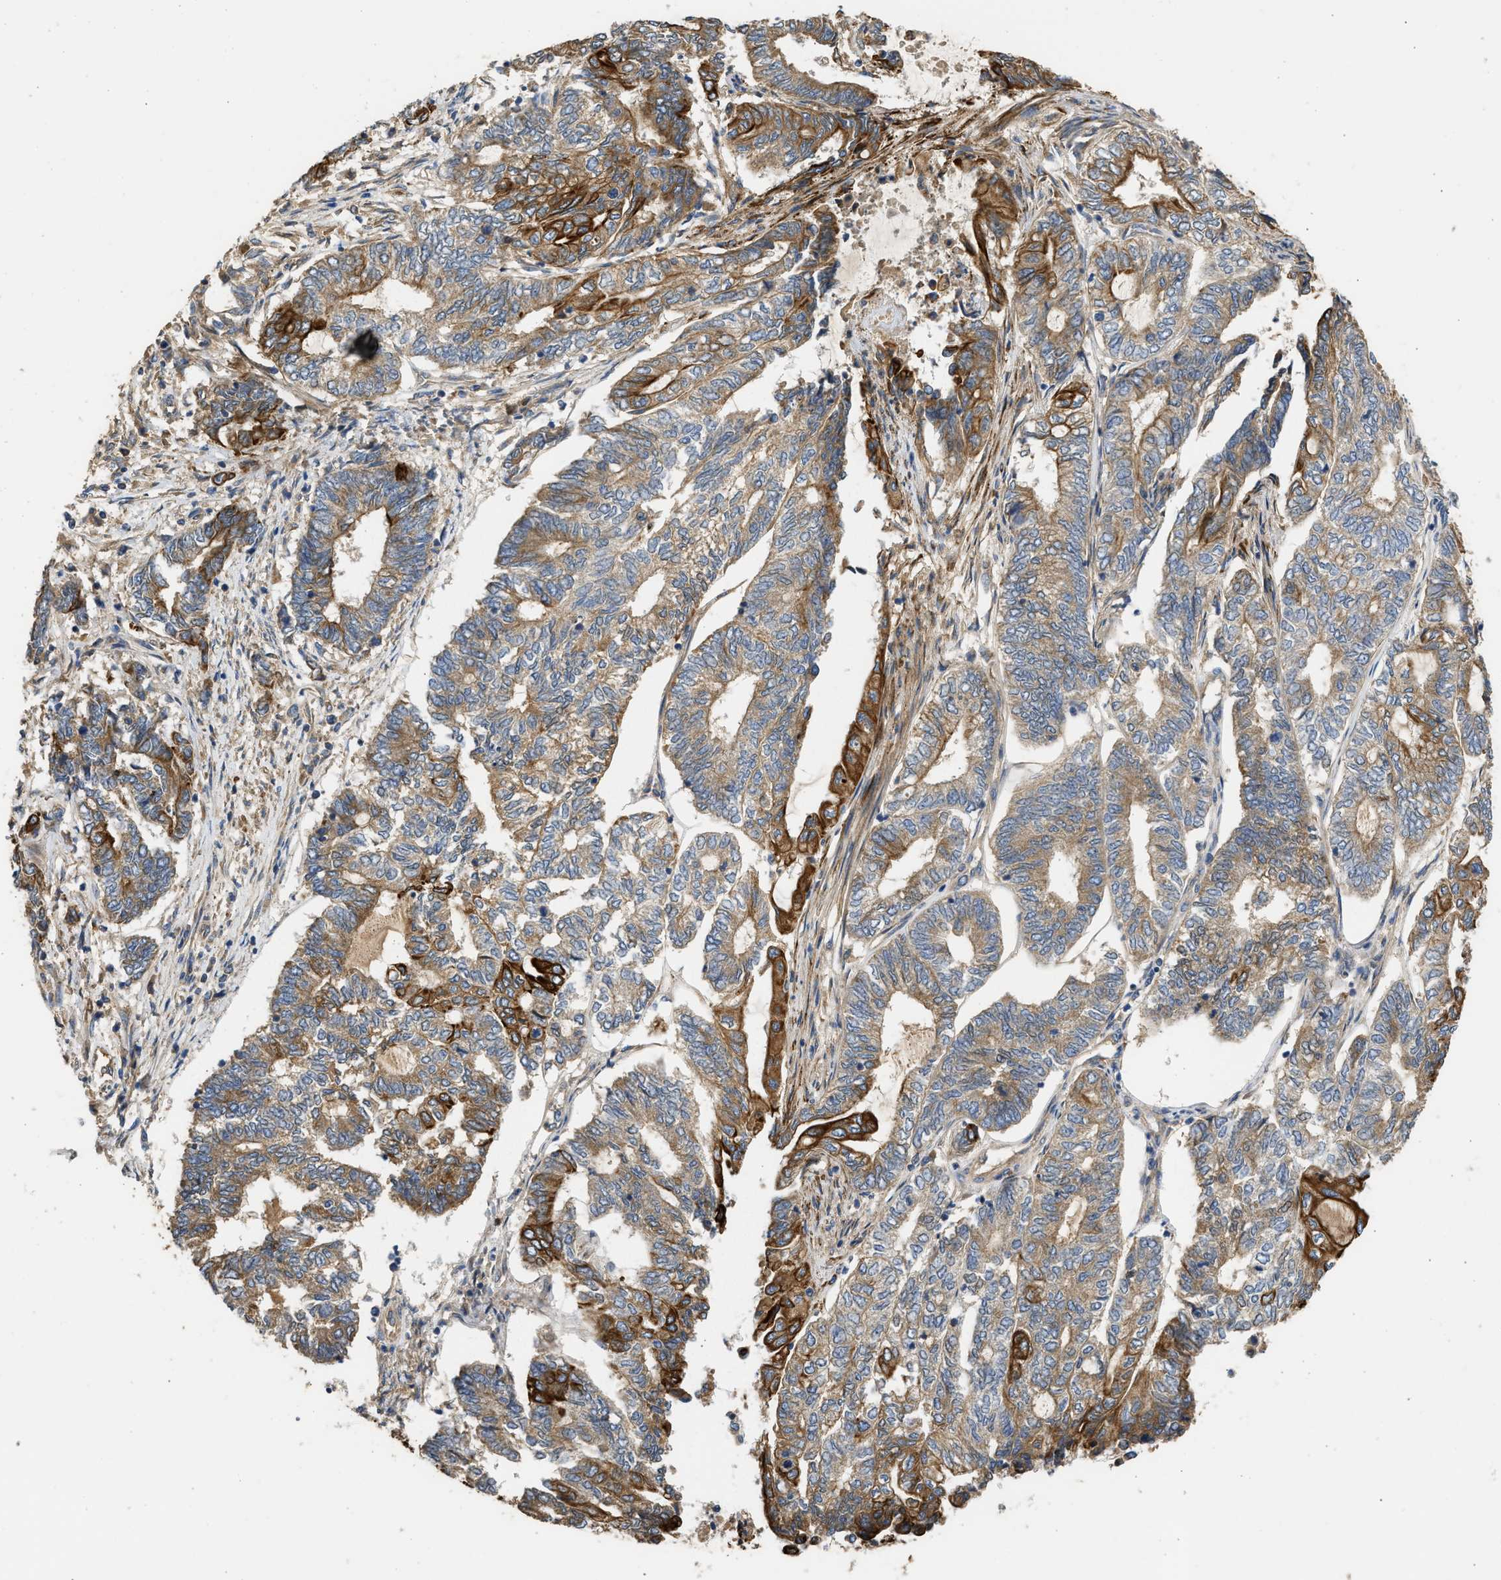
{"staining": {"intensity": "moderate", "quantity": ">75%", "location": "cytoplasmic/membranous"}, "tissue": "endometrial cancer", "cell_type": "Tumor cells", "image_type": "cancer", "snomed": [{"axis": "morphology", "description": "Adenocarcinoma, NOS"}, {"axis": "topography", "description": "Uterus"}, {"axis": "topography", "description": "Endometrium"}], "caption": "Immunohistochemical staining of endometrial cancer exhibits medium levels of moderate cytoplasmic/membranous positivity in approximately >75% of tumor cells. (DAB IHC with brightfield microscopy, high magnification).", "gene": "CSRNP2", "patient": {"sex": "female", "age": 70}}